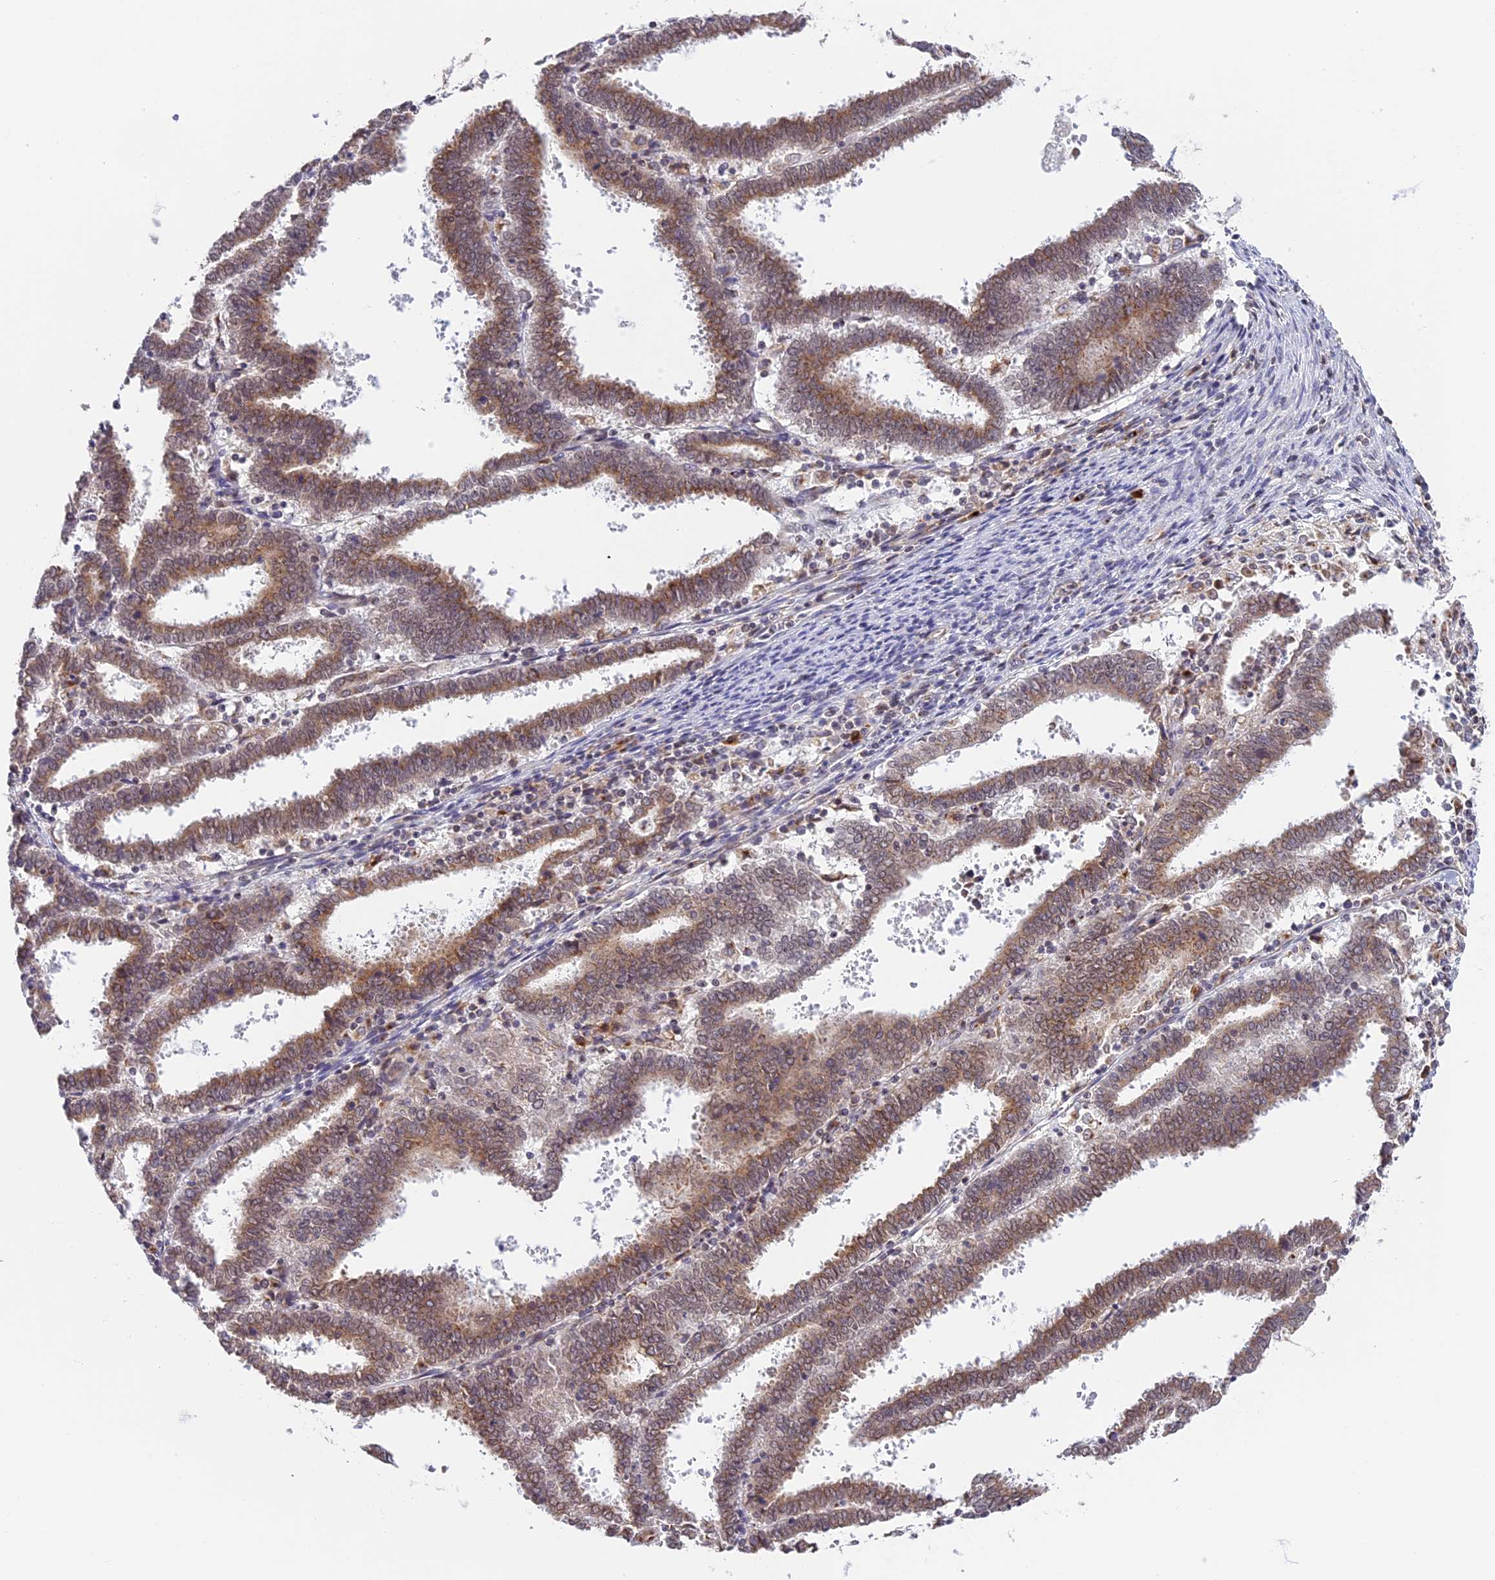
{"staining": {"intensity": "moderate", "quantity": ">75%", "location": "cytoplasmic/membranous"}, "tissue": "endometrial cancer", "cell_type": "Tumor cells", "image_type": "cancer", "snomed": [{"axis": "morphology", "description": "Adenocarcinoma, NOS"}, {"axis": "topography", "description": "Uterus"}], "caption": "Immunohistochemical staining of endometrial cancer (adenocarcinoma) demonstrates medium levels of moderate cytoplasmic/membranous staining in about >75% of tumor cells. (DAB IHC with brightfield microscopy, high magnification).", "gene": "HEATR5B", "patient": {"sex": "female", "age": 83}}